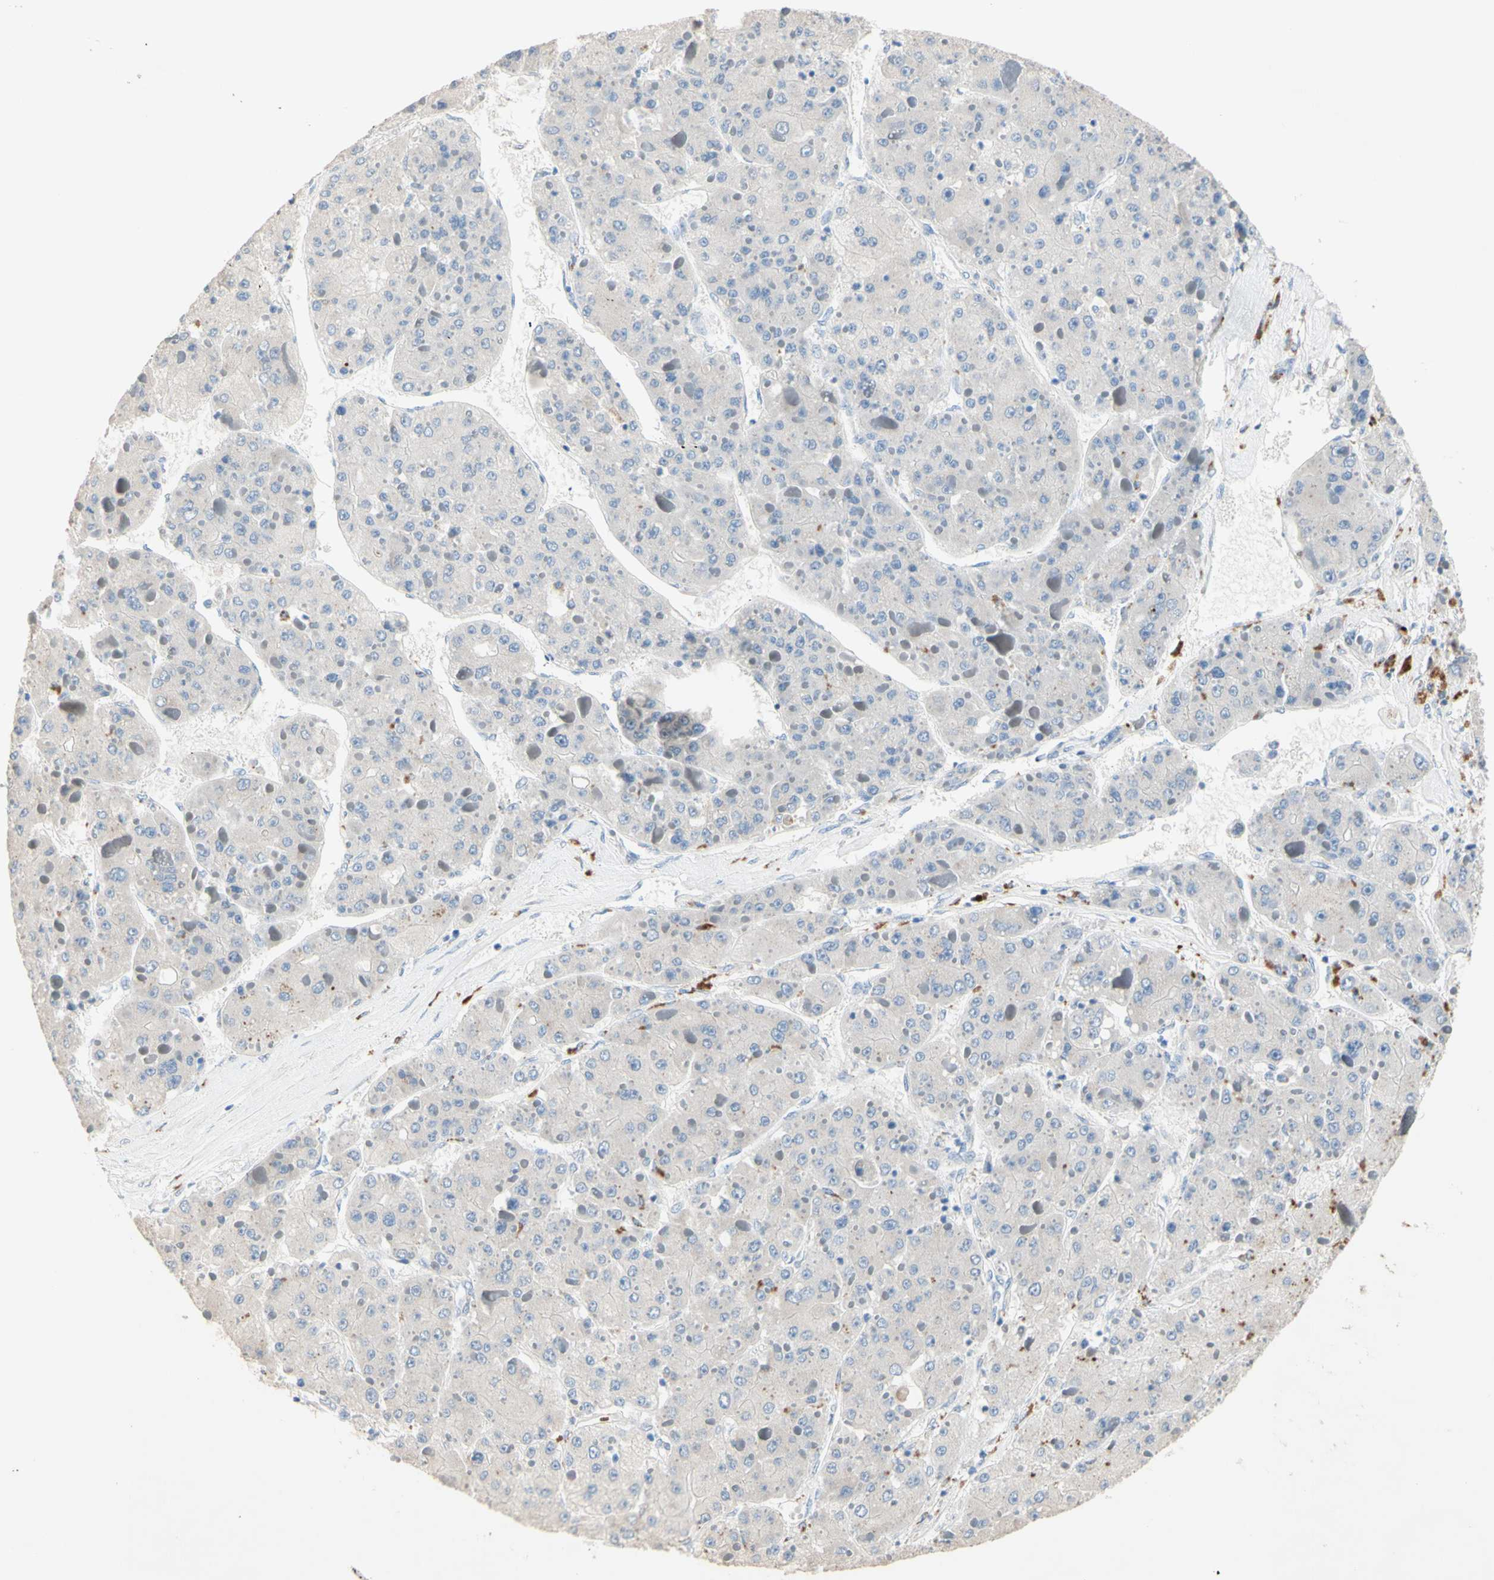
{"staining": {"intensity": "negative", "quantity": "none", "location": "none"}, "tissue": "liver cancer", "cell_type": "Tumor cells", "image_type": "cancer", "snomed": [{"axis": "morphology", "description": "Carcinoma, Hepatocellular, NOS"}, {"axis": "topography", "description": "Liver"}], "caption": "Immunohistochemical staining of human liver hepatocellular carcinoma displays no significant positivity in tumor cells.", "gene": "CDON", "patient": {"sex": "female", "age": 73}}